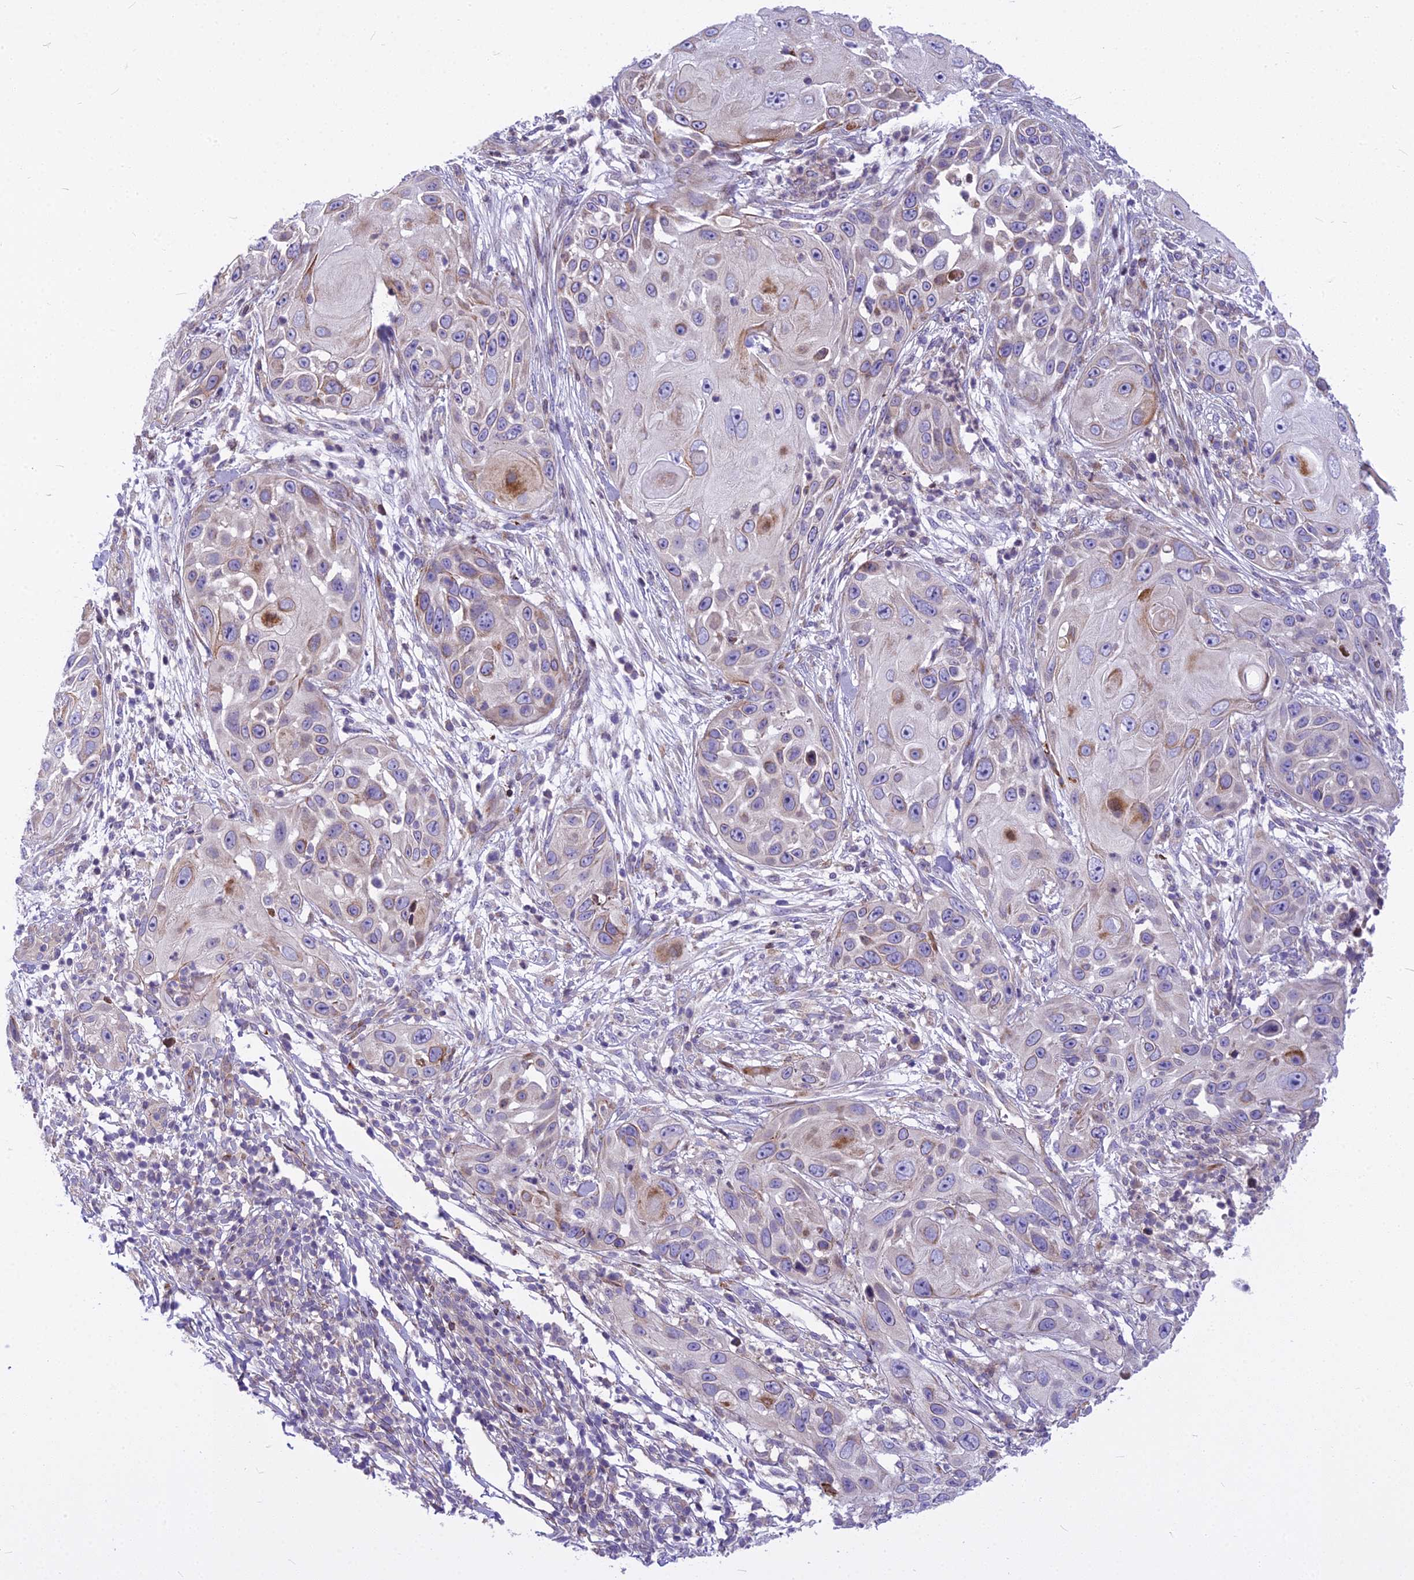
{"staining": {"intensity": "moderate", "quantity": "<25%", "location": "cytoplasmic/membranous"}, "tissue": "skin cancer", "cell_type": "Tumor cells", "image_type": "cancer", "snomed": [{"axis": "morphology", "description": "Squamous cell carcinoma, NOS"}, {"axis": "topography", "description": "Skin"}], "caption": "The immunohistochemical stain labels moderate cytoplasmic/membranous positivity in tumor cells of squamous cell carcinoma (skin) tissue.", "gene": "PCDHB14", "patient": {"sex": "female", "age": 44}}